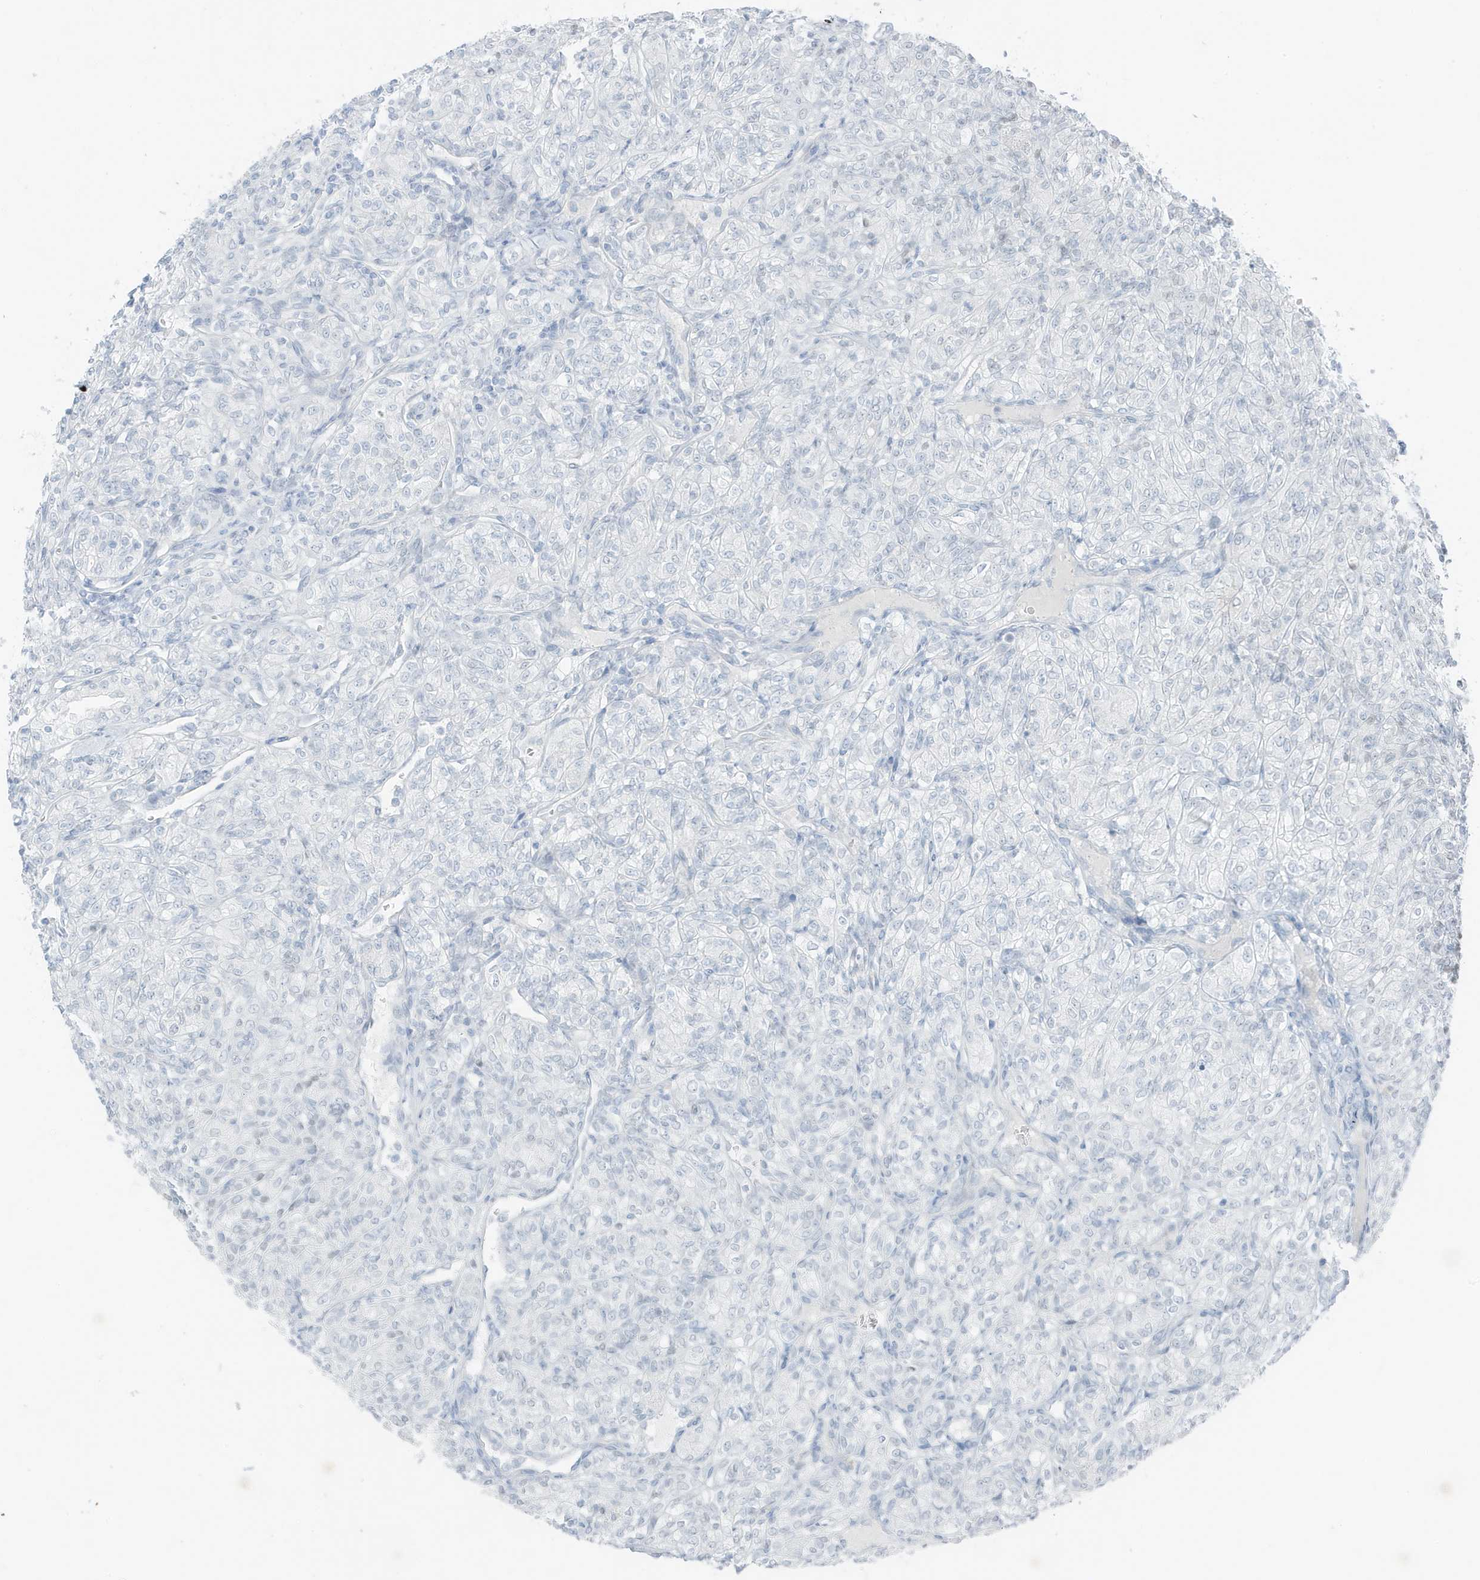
{"staining": {"intensity": "negative", "quantity": "none", "location": "none"}, "tissue": "renal cancer", "cell_type": "Tumor cells", "image_type": "cancer", "snomed": [{"axis": "morphology", "description": "Adenocarcinoma, NOS"}, {"axis": "topography", "description": "Kidney"}], "caption": "Tumor cells show no significant staining in renal cancer (adenocarcinoma).", "gene": "ZFP64", "patient": {"sex": "male", "age": 77}}